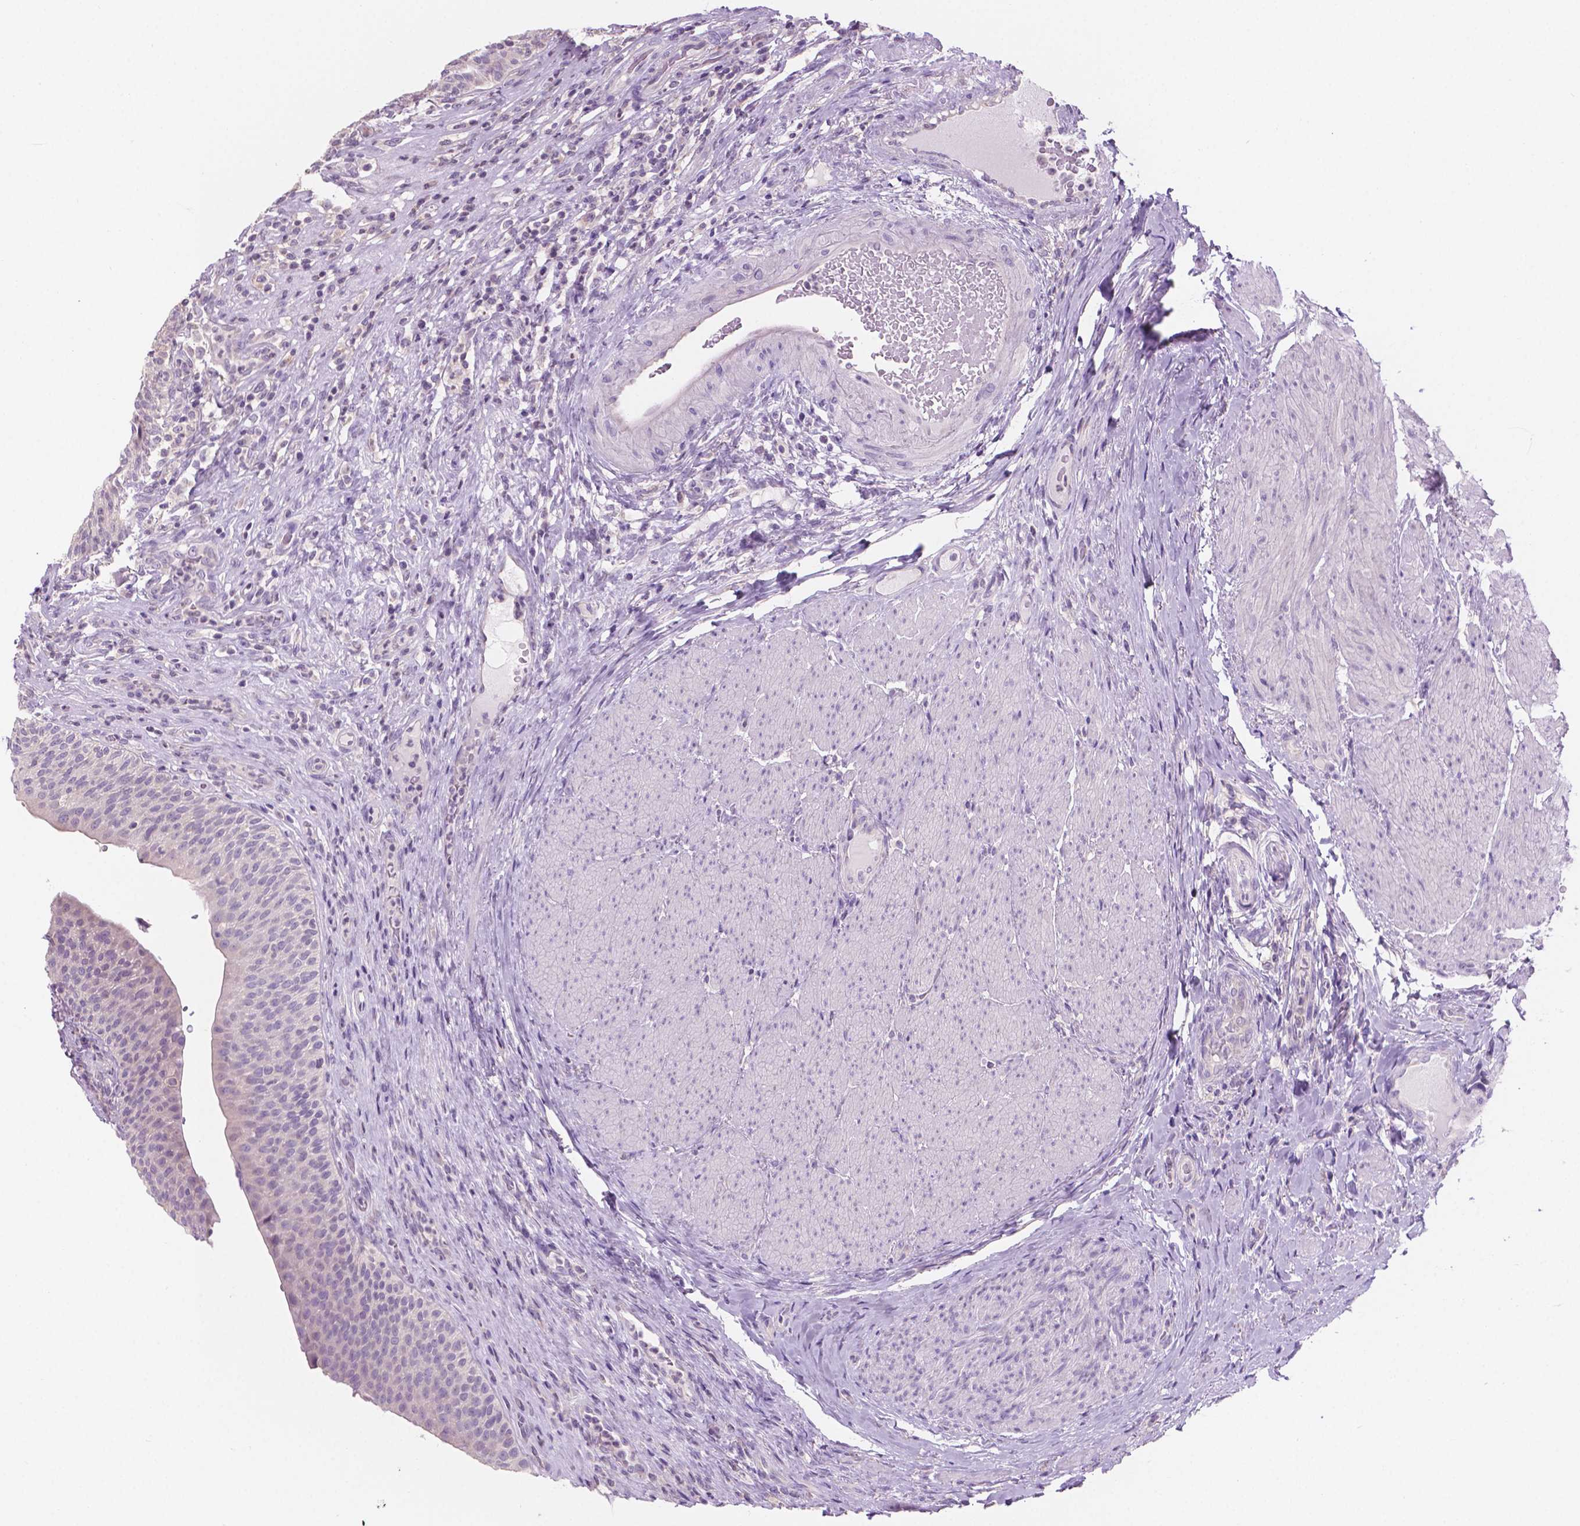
{"staining": {"intensity": "negative", "quantity": "none", "location": "none"}, "tissue": "urinary bladder", "cell_type": "Urothelial cells", "image_type": "normal", "snomed": [{"axis": "morphology", "description": "Normal tissue, NOS"}, {"axis": "topography", "description": "Urinary bladder"}, {"axis": "topography", "description": "Peripheral nerve tissue"}], "caption": "Immunohistochemistry photomicrograph of normal urinary bladder: urinary bladder stained with DAB shows no significant protein expression in urothelial cells.", "gene": "SBSN", "patient": {"sex": "male", "age": 66}}